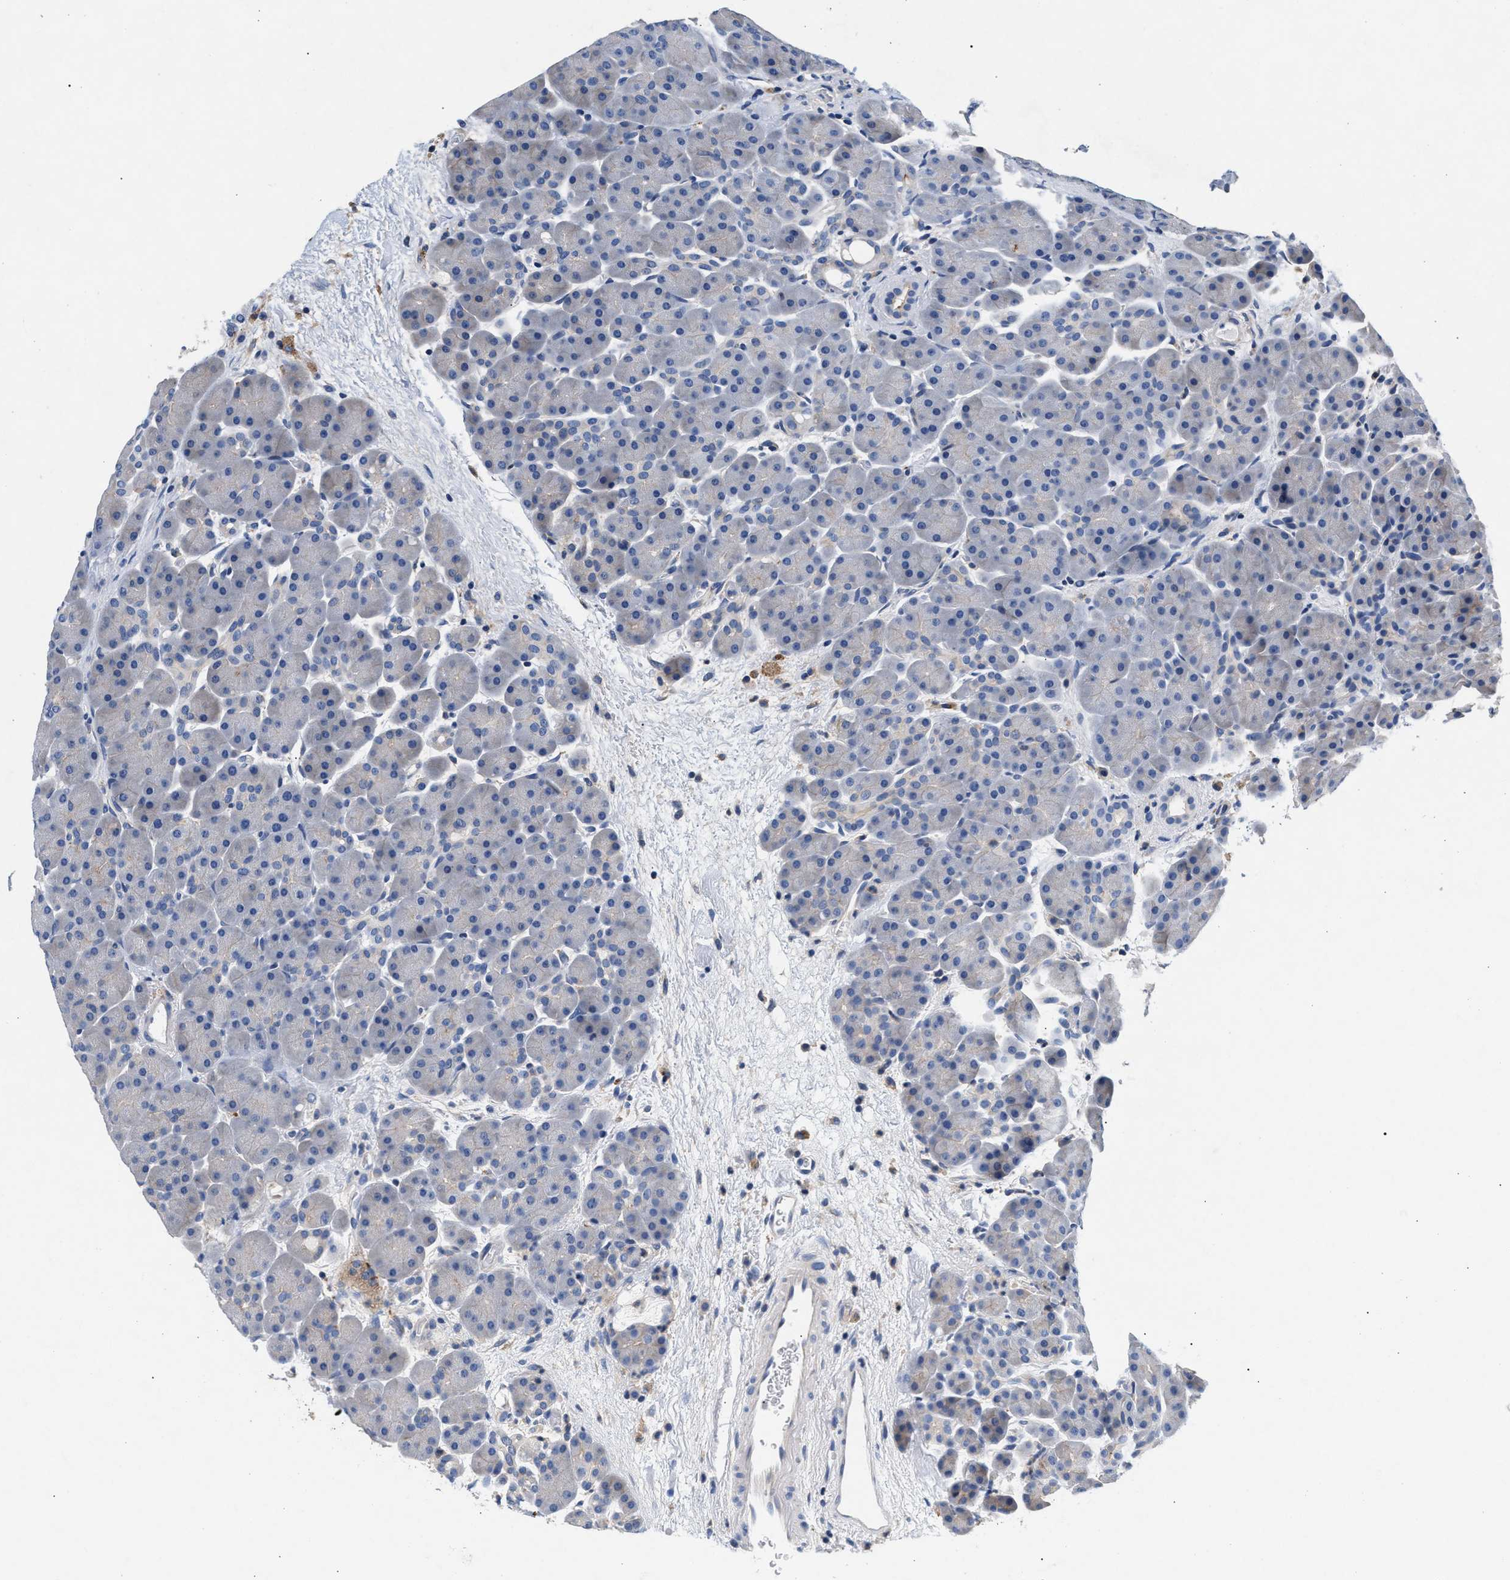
{"staining": {"intensity": "negative", "quantity": "none", "location": "none"}, "tissue": "pancreas", "cell_type": "Exocrine glandular cells", "image_type": "normal", "snomed": [{"axis": "morphology", "description": "Normal tissue, NOS"}, {"axis": "topography", "description": "Pancreas"}], "caption": "Immunohistochemistry histopathology image of normal pancreas: human pancreas stained with DAB displays no significant protein expression in exocrine glandular cells.", "gene": "GNAI3", "patient": {"sex": "male", "age": 66}}